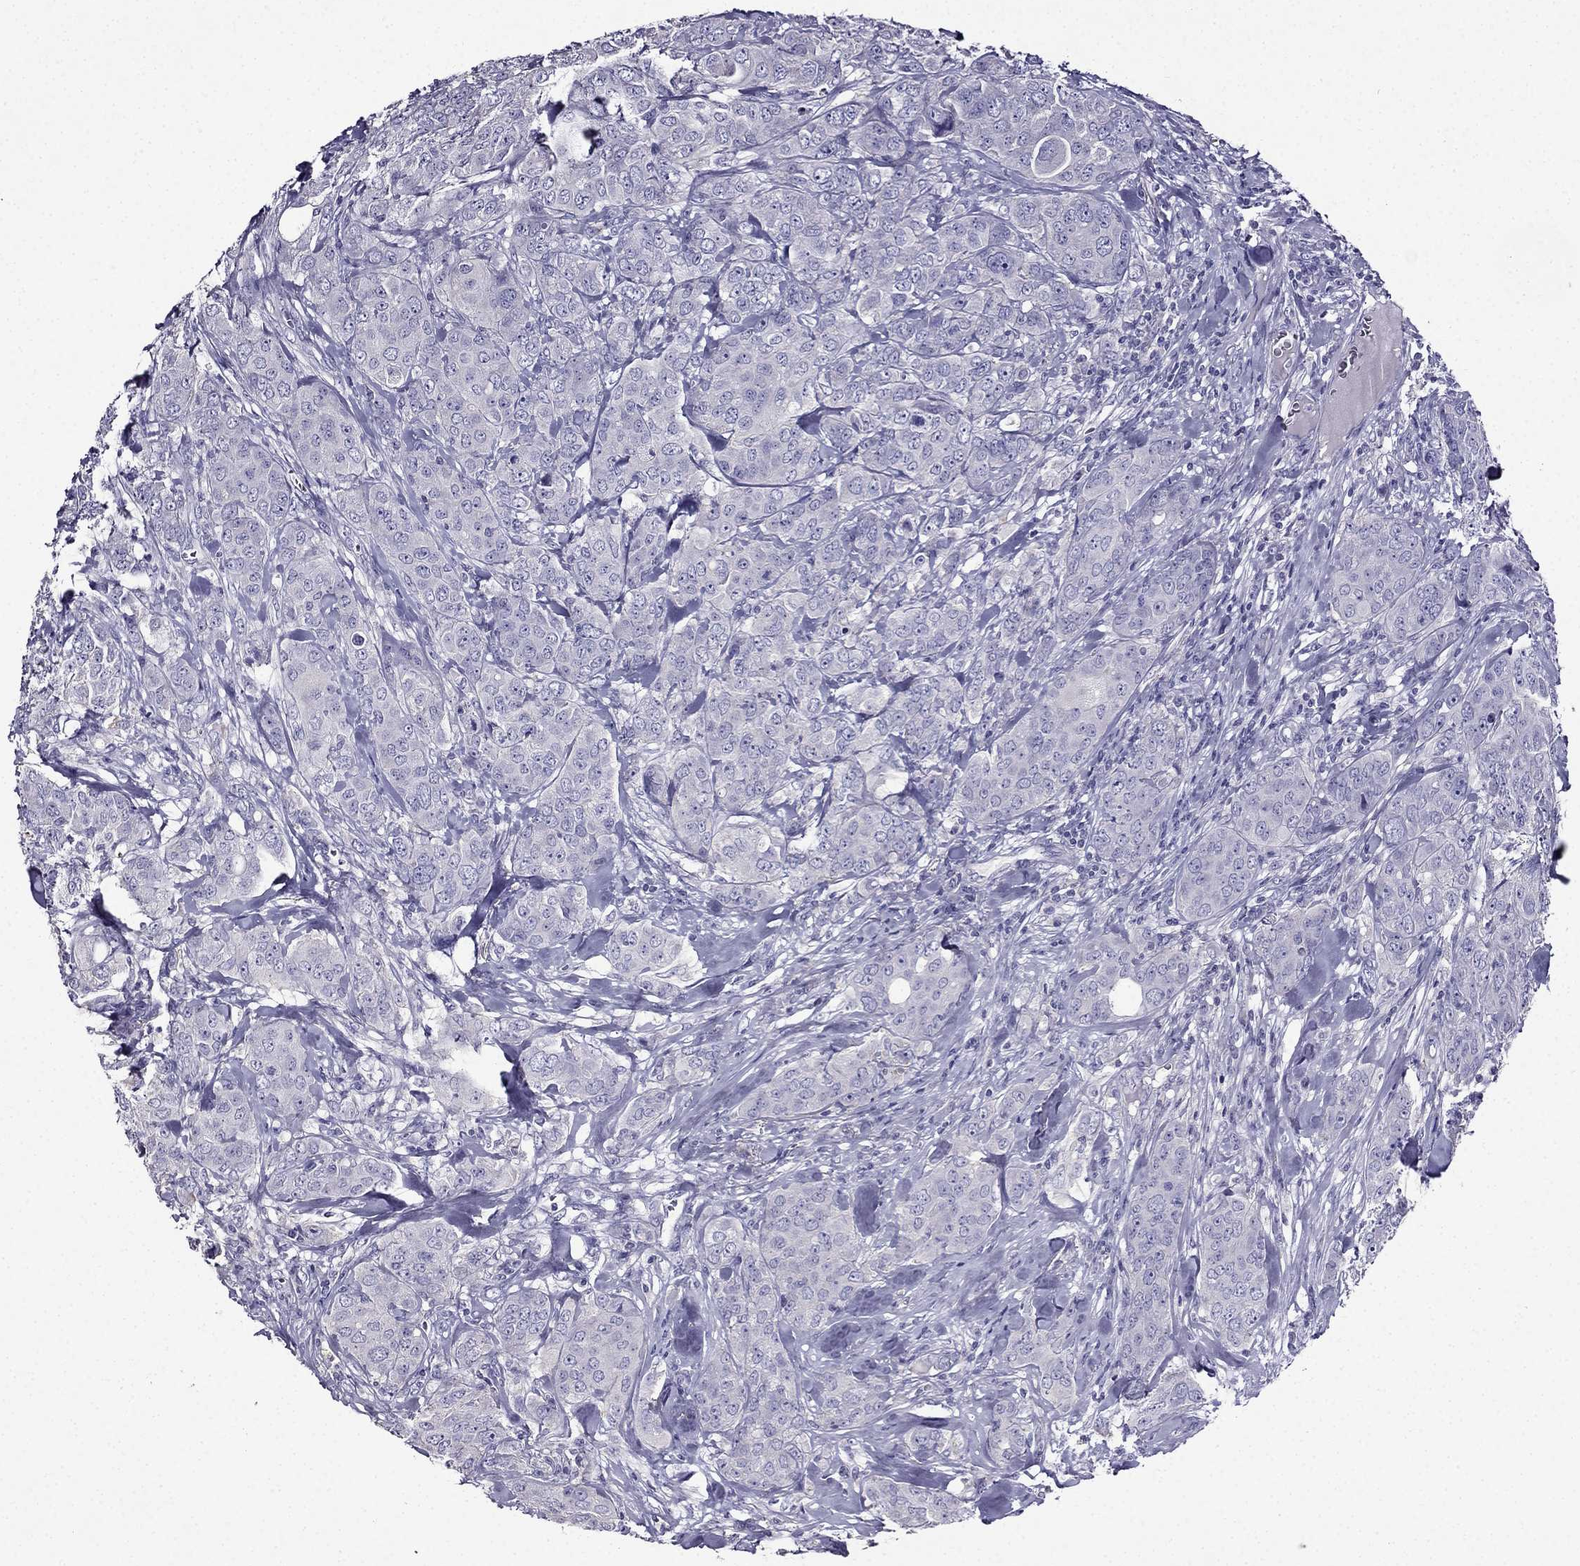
{"staining": {"intensity": "negative", "quantity": "none", "location": "none"}, "tissue": "breast cancer", "cell_type": "Tumor cells", "image_type": "cancer", "snomed": [{"axis": "morphology", "description": "Duct carcinoma"}, {"axis": "topography", "description": "Breast"}], "caption": "Immunohistochemistry (IHC) micrograph of neoplastic tissue: human breast cancer stained with DAB (3,3'-diaminobenzidine) exhibits no significant protein positivity in tumor cells.", "gene": "TMEM266", "patient": {"sex": "female", "age": 43}}